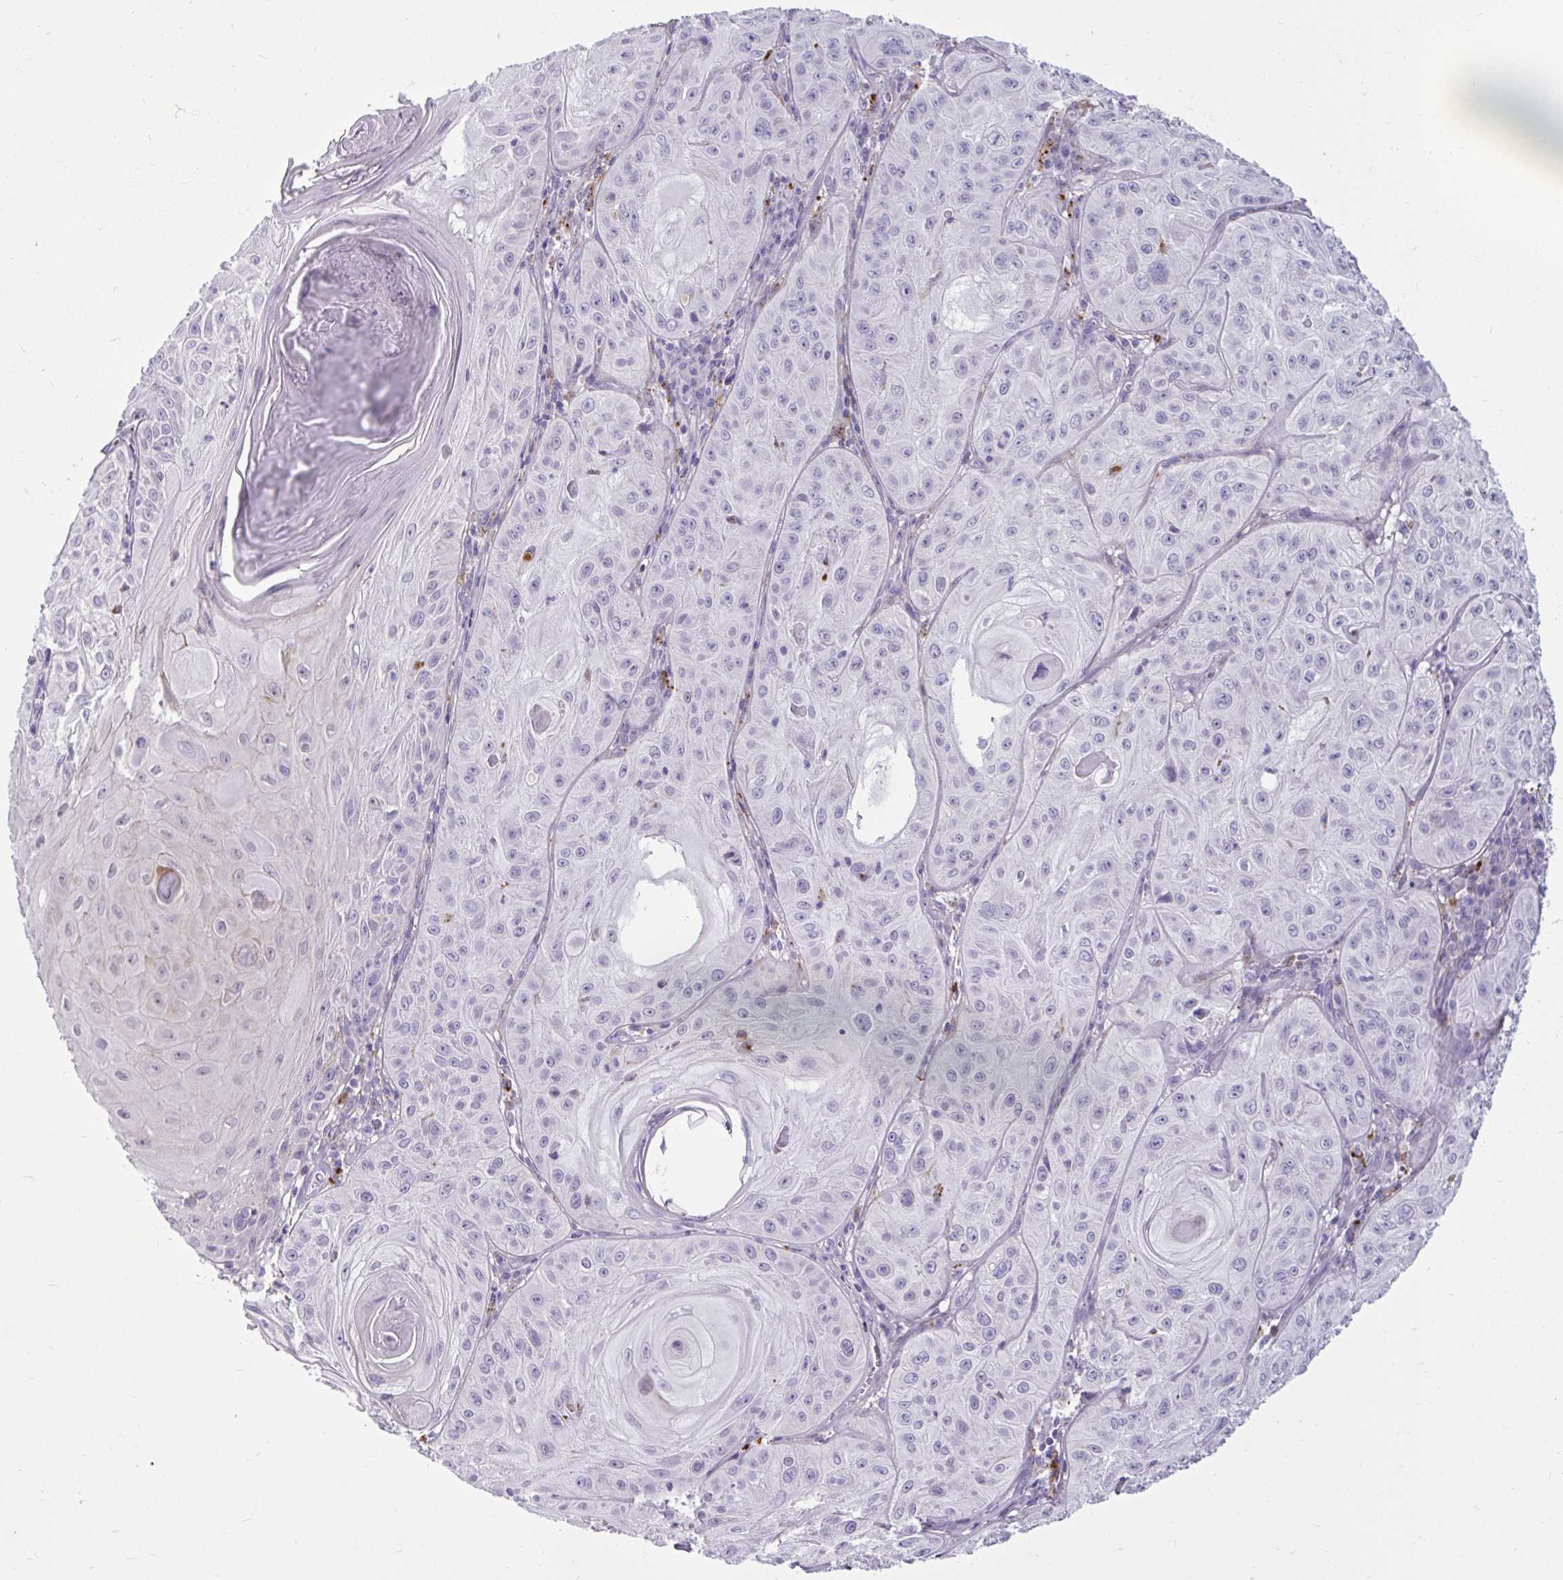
{"staining": {"intensity": "negative", "quantity": "none", "location": "none"}, "tissue": "skin cancer", "cell_type": "Tumor cells", "image_type": "cancer", "snomed": [{"axis": "morphology", "description": "Squamous cell carcinoma, NOS"}, {"axis": "topography", "description": "Skin"}], "caption": "This is an immunohistochemistry micrograph of human skin squamous cell carcinoma. There is no staining in tumor cells.", "gene": "CTSZ", "patient": {"sex": "male", "age": 85}}